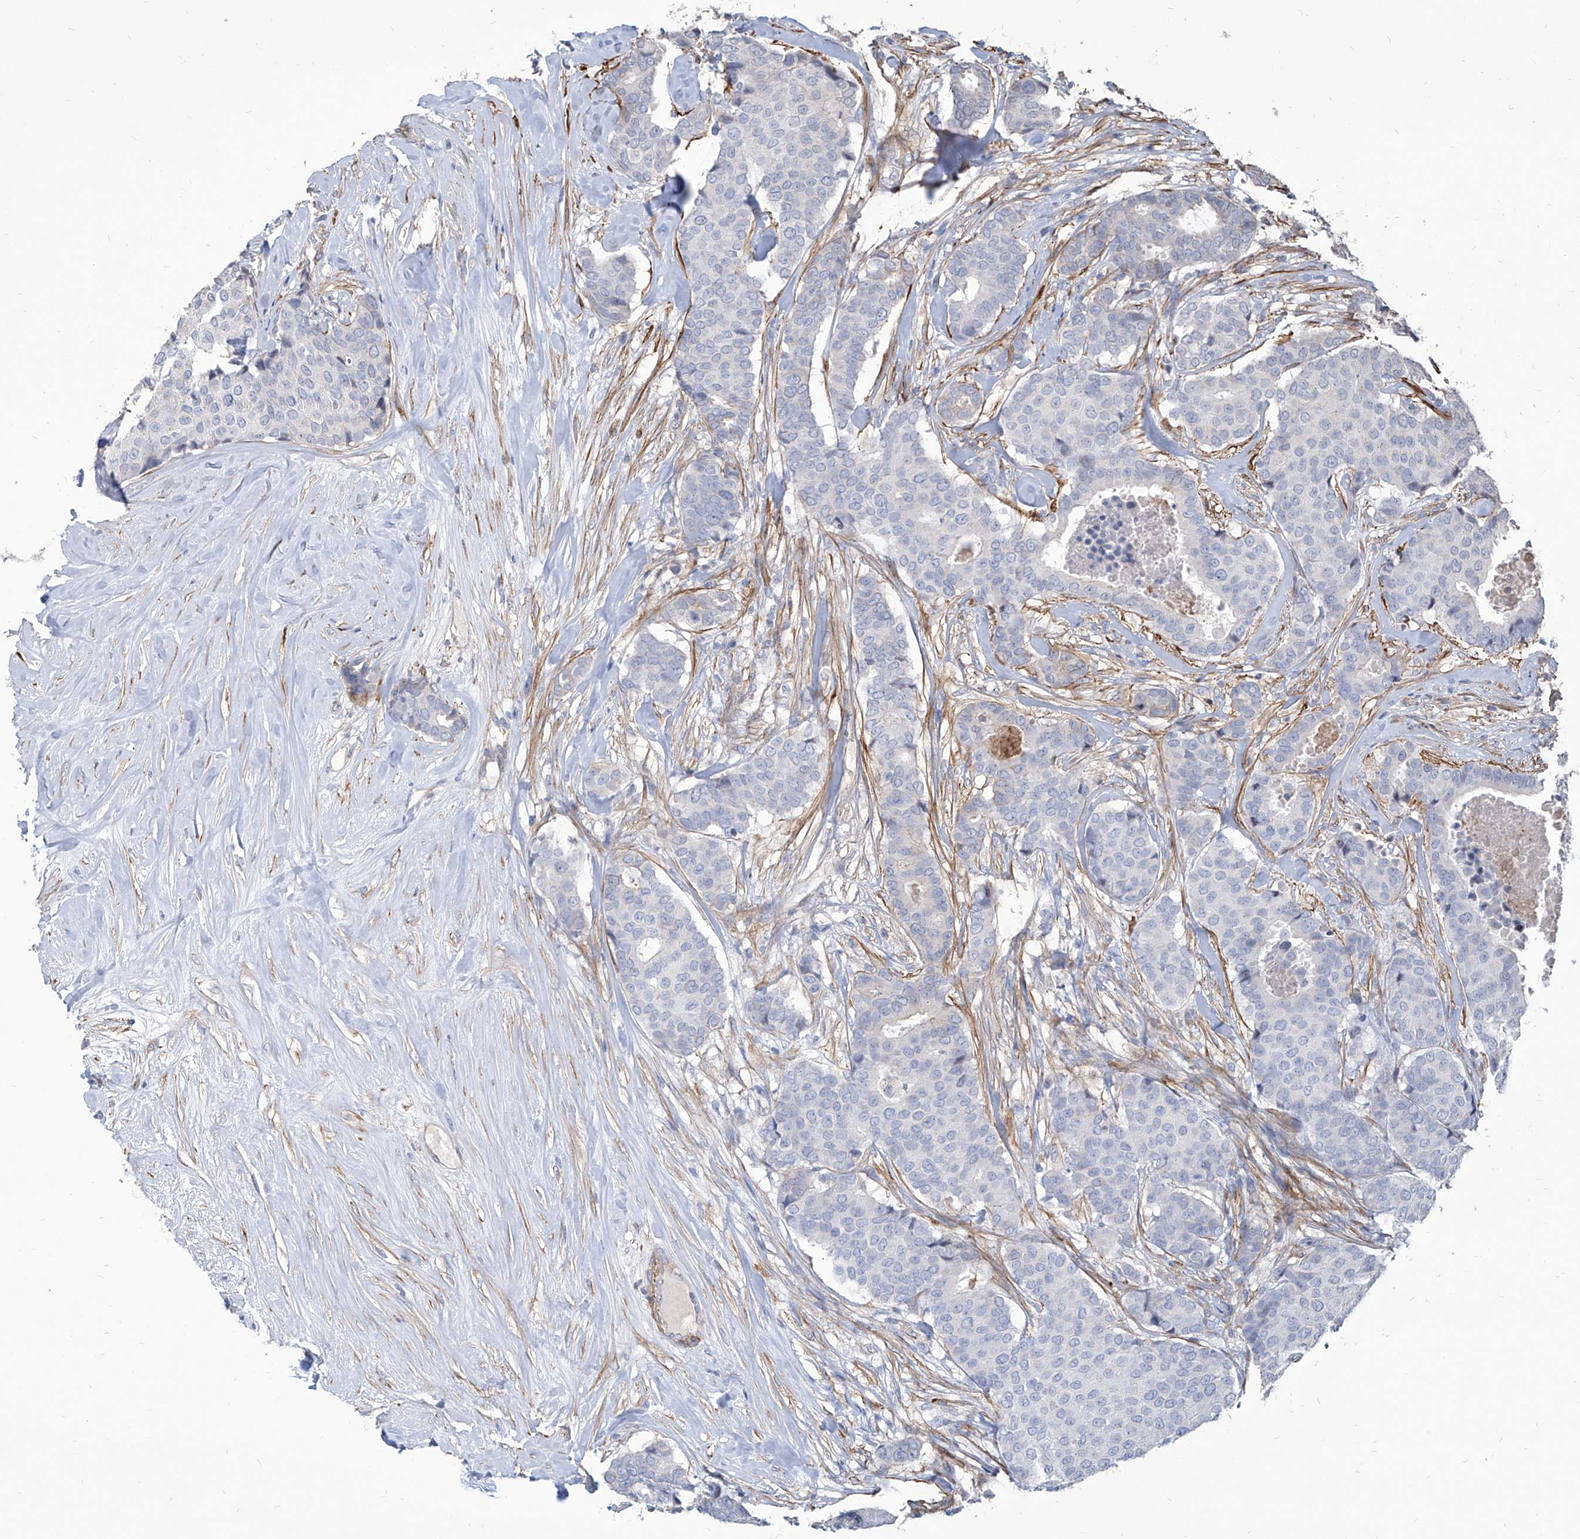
{"staining": {"intensity": "negative", "quantity": "none", "location": "none"}, "tissue": "breast cancer", "cell_type": "Tumor cells", "image_type": "cancer", "snomed": [{"axis": "morphology", "description": "Duct carcinoma"}, {"axis": "topography", "description": "Breast"}], "caption": "A photomicrograph of human breast cancer is negative for staining in tumor cells.", "gene": "FAM83B", "patient": {"sex": "female", "age": 75}}